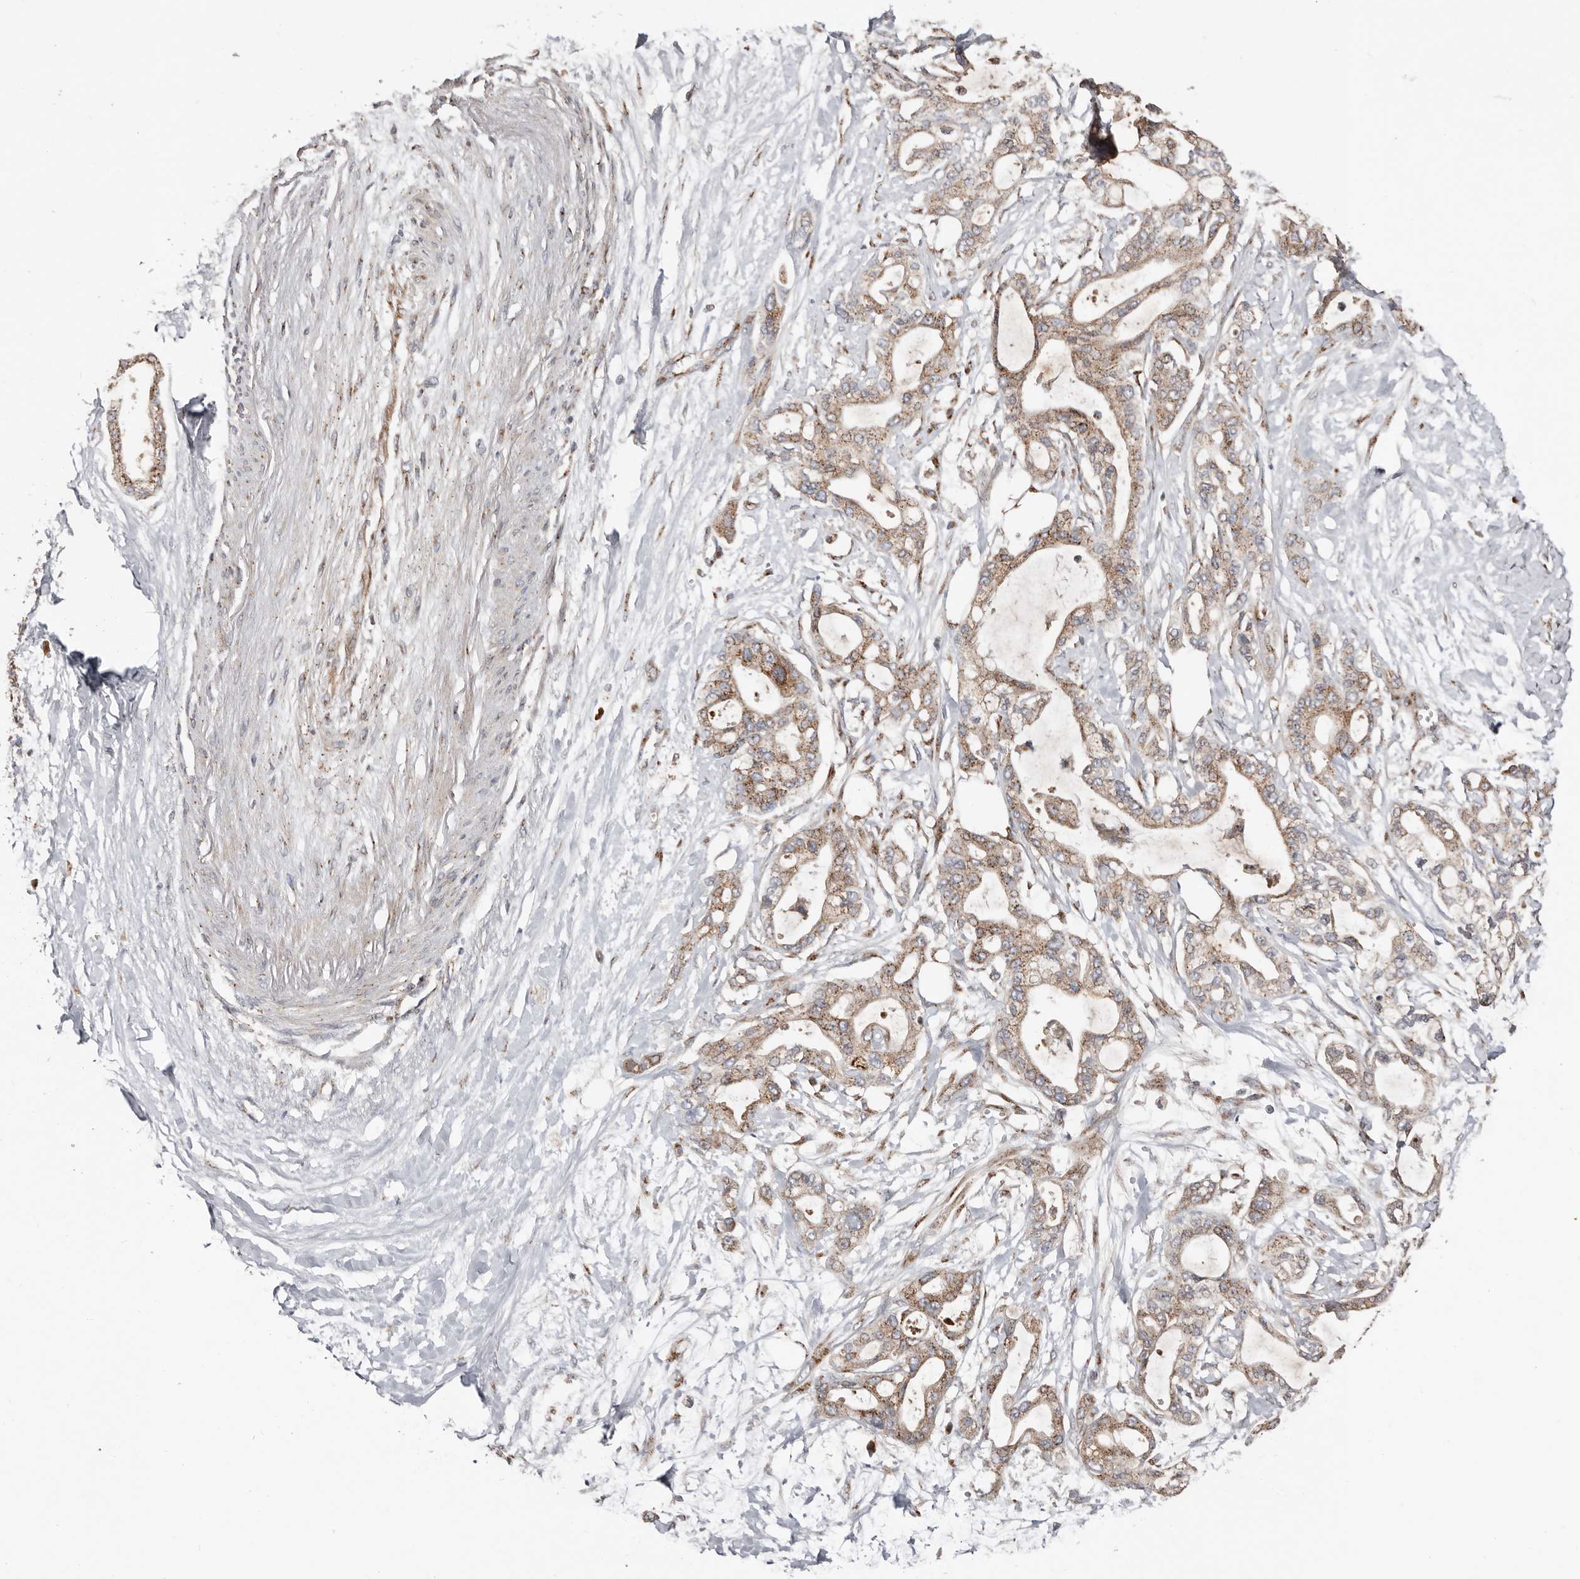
{"staining": {"intensity": "moderate", "quantity": ">75%", "location": "cytoplasmic/membranous"}, "tissue": "pancreatic cancer", "cell_type": "Tumor cells", "image_type": "cancer", "snomed": [{"axis": "morphology", "description": "Adenocarcinoma, NOS"}, {"axis": "topography", "description": "Pancreas"}], "caption": "The immunohistochemical stain shows moderate cytoplasmic/membranous expression in tumor cells of pancreatic cancer tissue.", "gene": "COG1", "patient": {"sex": "male", "age": 68}}